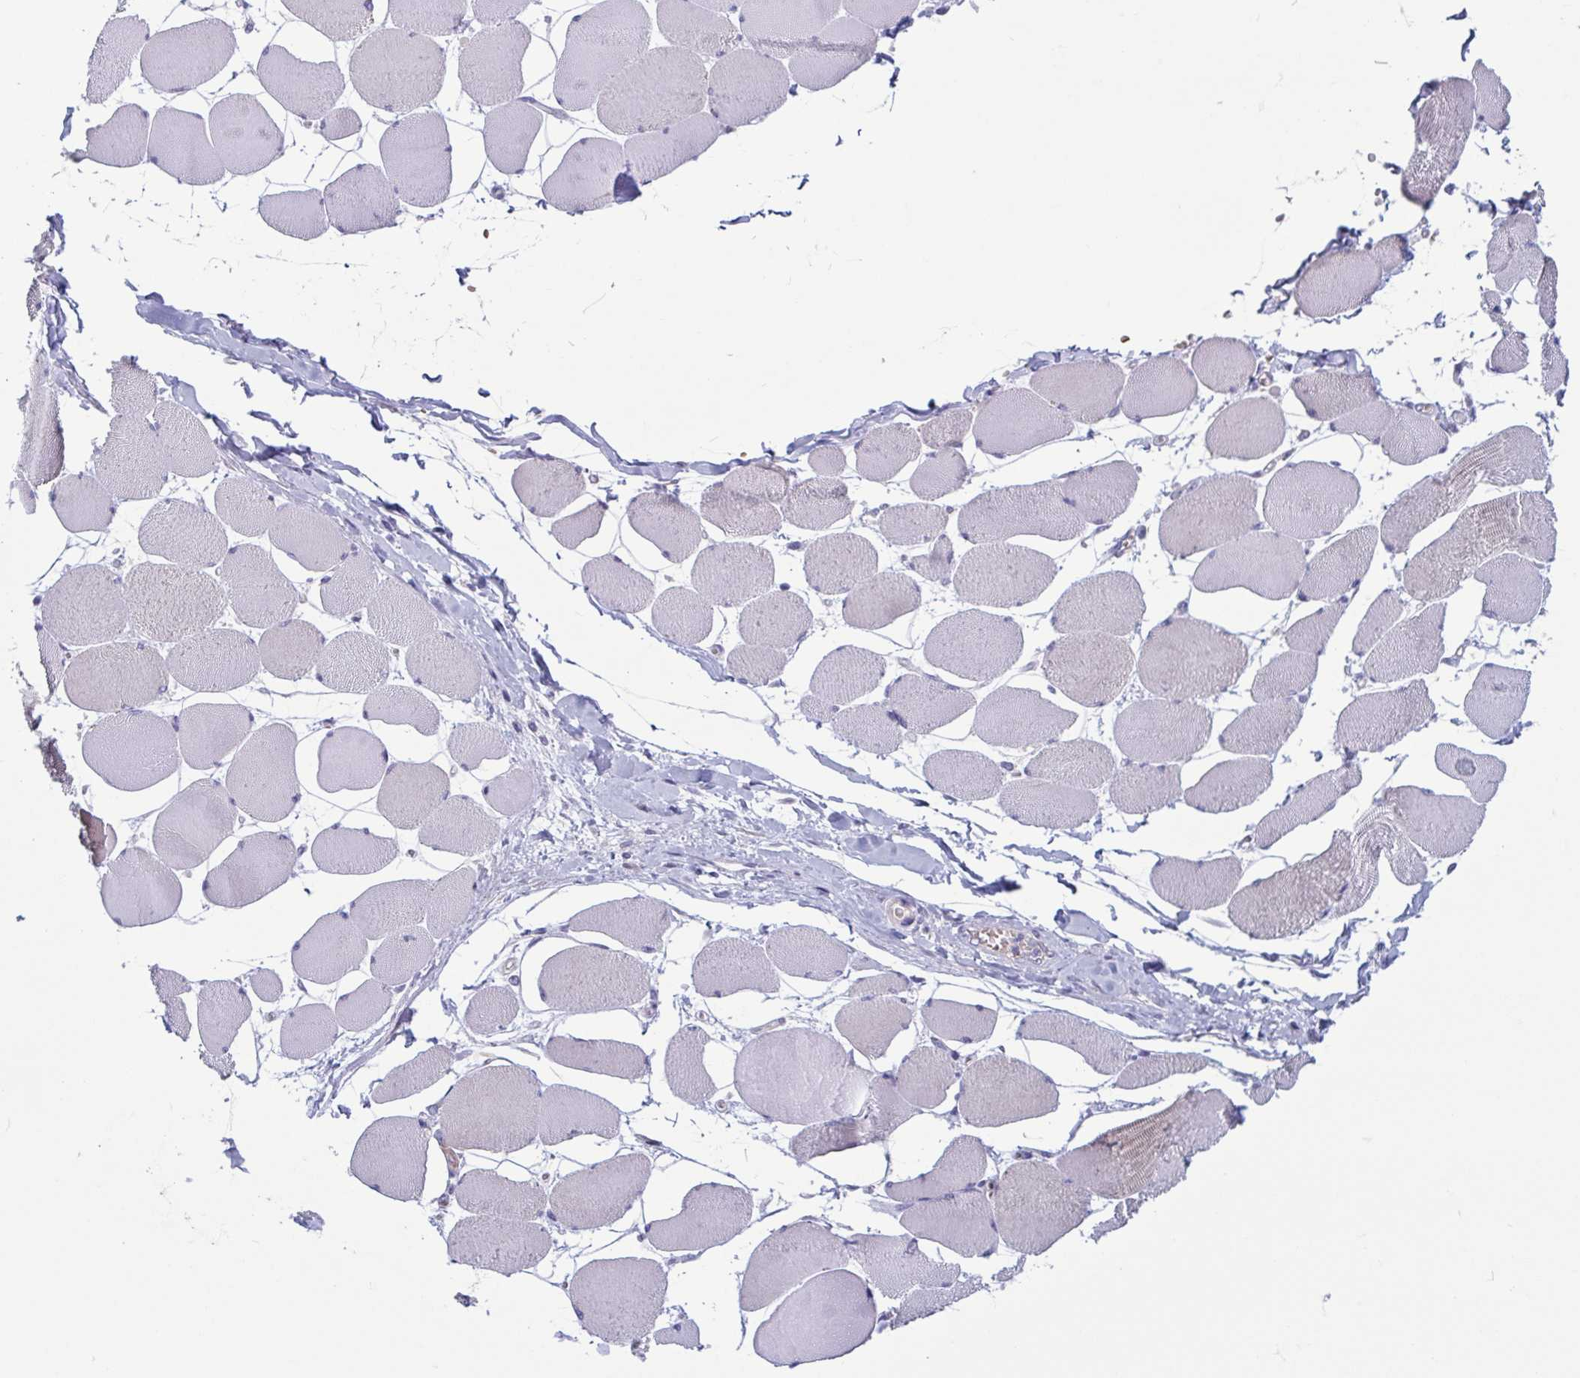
{"staining": {"intensity": "weak", "quantity": "<25%", "location": "cytoplasmic/membranous"}, "tissue": "skeletal muscle", "cell_type": "Myocytes", "image_type": "normal", "snomed": [{"axis": "morphology", "description": "Normal tissue, NOS"}, {"axis": "topography", "description": "Skeletal muscle"}], "caption": "Myocytes show no significant staining in benign skeletal muscle. The staining is performed using DAB brown chromogen with nuclei counter-stained in using hematoxylin.", "gene": "MORC4", "patient": {"sex": "female", "age": 75}}